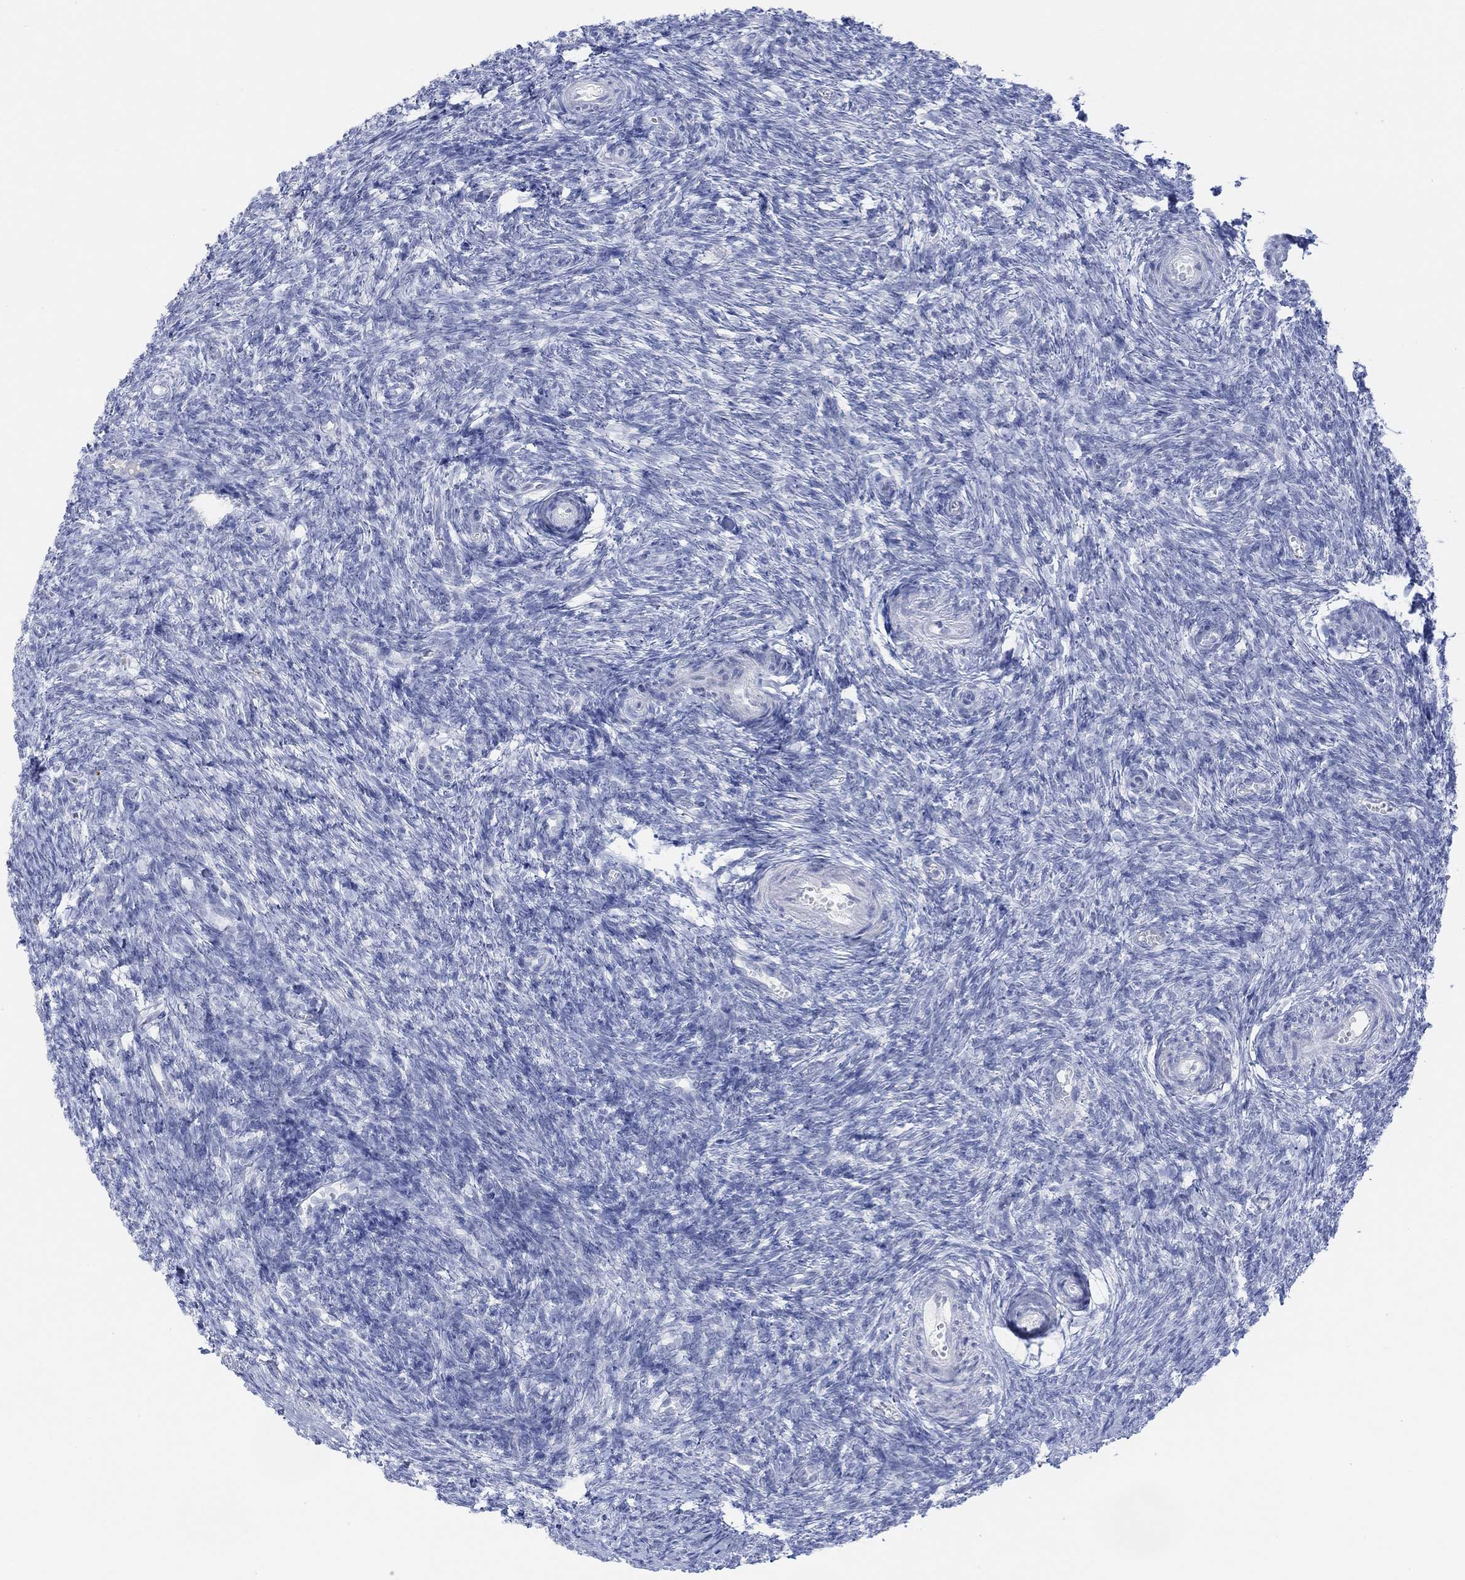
{"staining": {"intensity": "negative", "quantity": "none", "location": "none"}, "tissue": "ovary", "cell_type": "Follicle cells", "image_type": "normal", "snomed": [{"axis": "morphology", "description": "Normal tissue, NOS"}, {"axis": "topography", "description": "Ovary"}], "caption": "Immunohistochemistry (IHC) of benign human ovary shows no staining in follicle cells.", "gene": "AK8", "patient": {"sex": "female", "age": 43}}